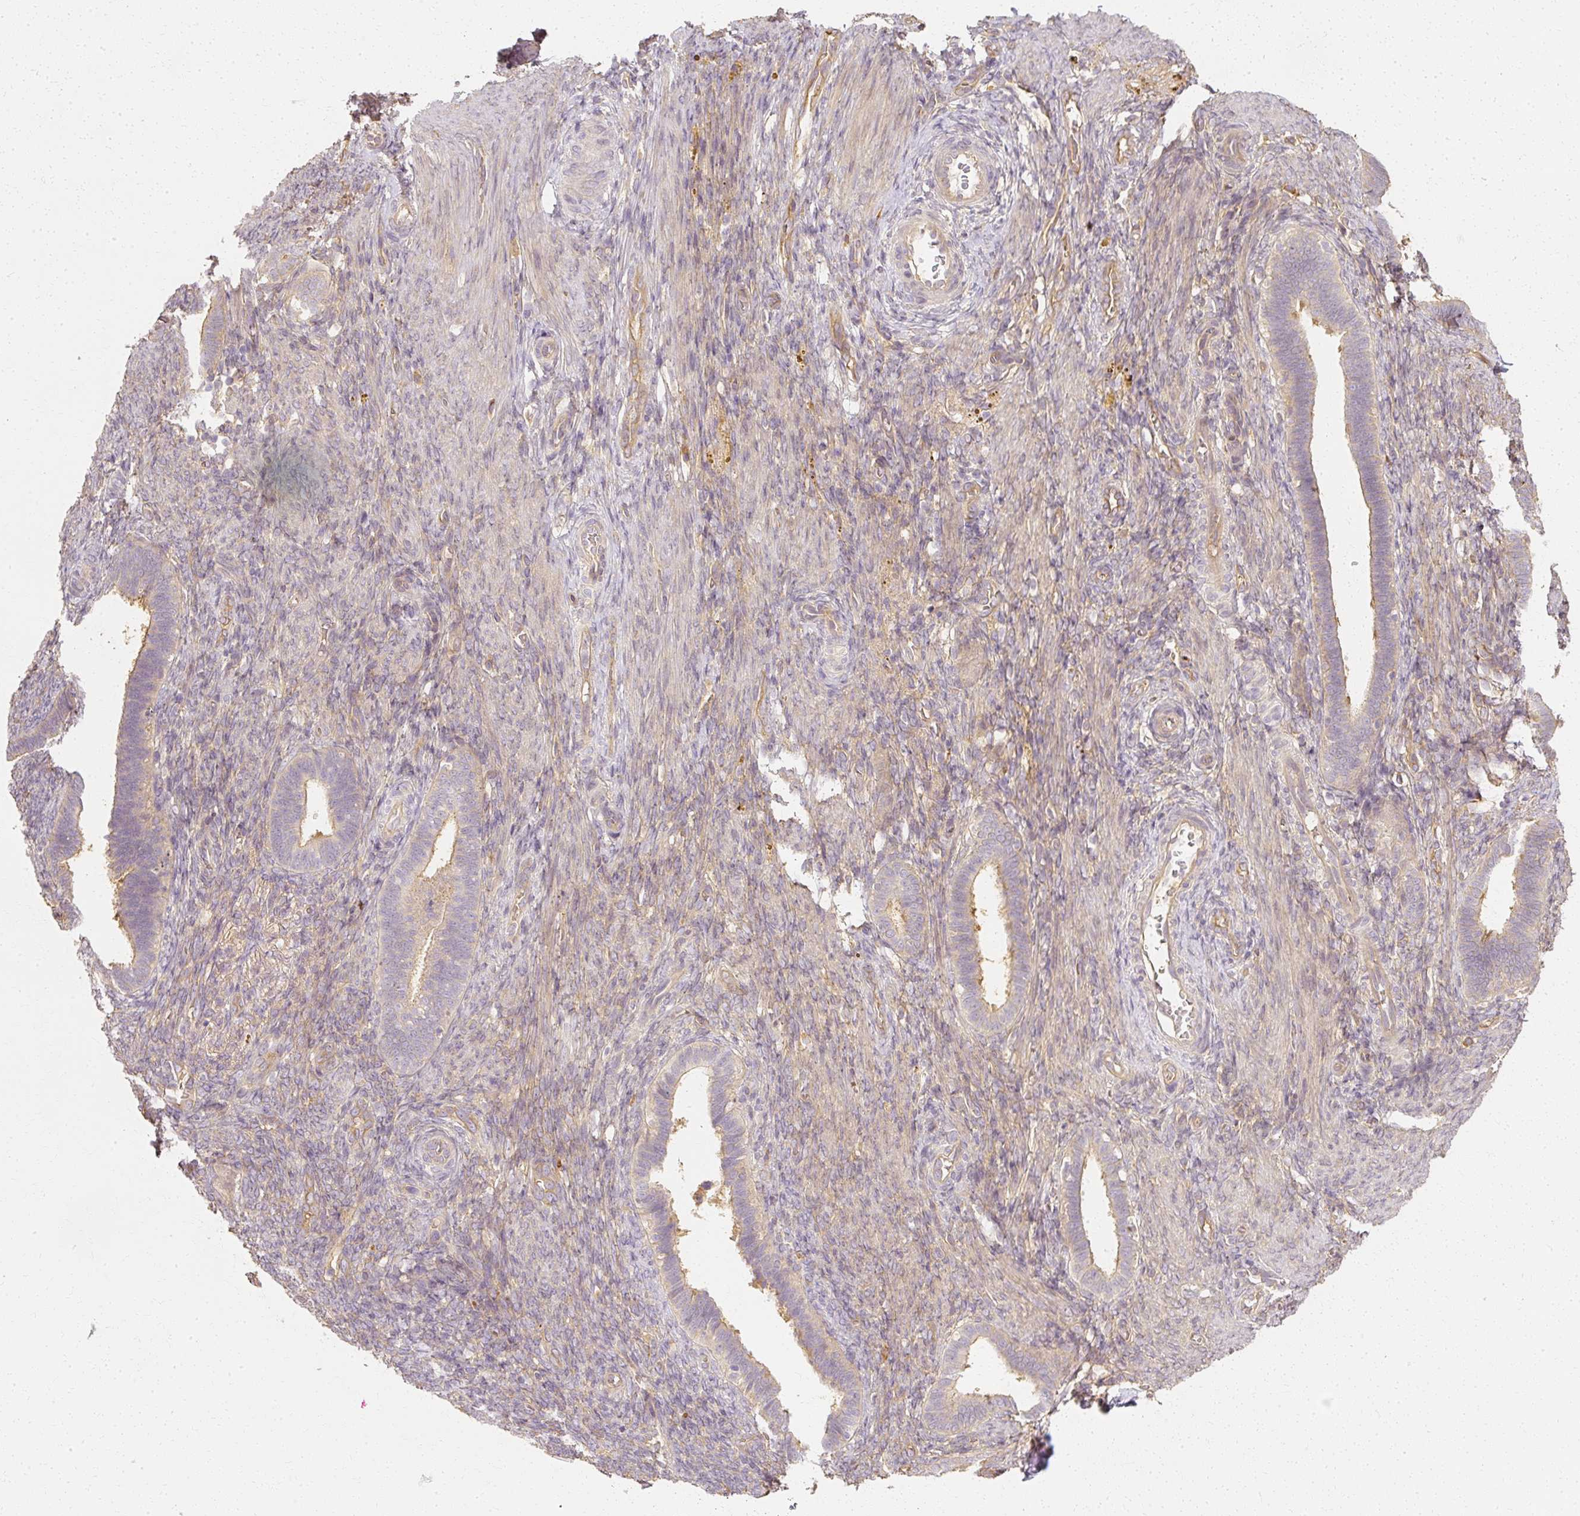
{"staining": {"intensity": "negative", "quantity": "none", "location": "none"}, "tissue": "endometrium", "cell_type": "Cells in endometrial stroma", "image_type": "normal", "snomed": [{"axis": "morphology", "description": "Normal tissue, NOS"}, {"axis": "topography", "description": "Endometrium"}], "caption": "Endometrium stained for a protein using immunohistochemistry (IHC) displays no staining cells in endometrial stroma.", "gene": "GNAQ", "patient": {"sex": "female", "age": 34}}